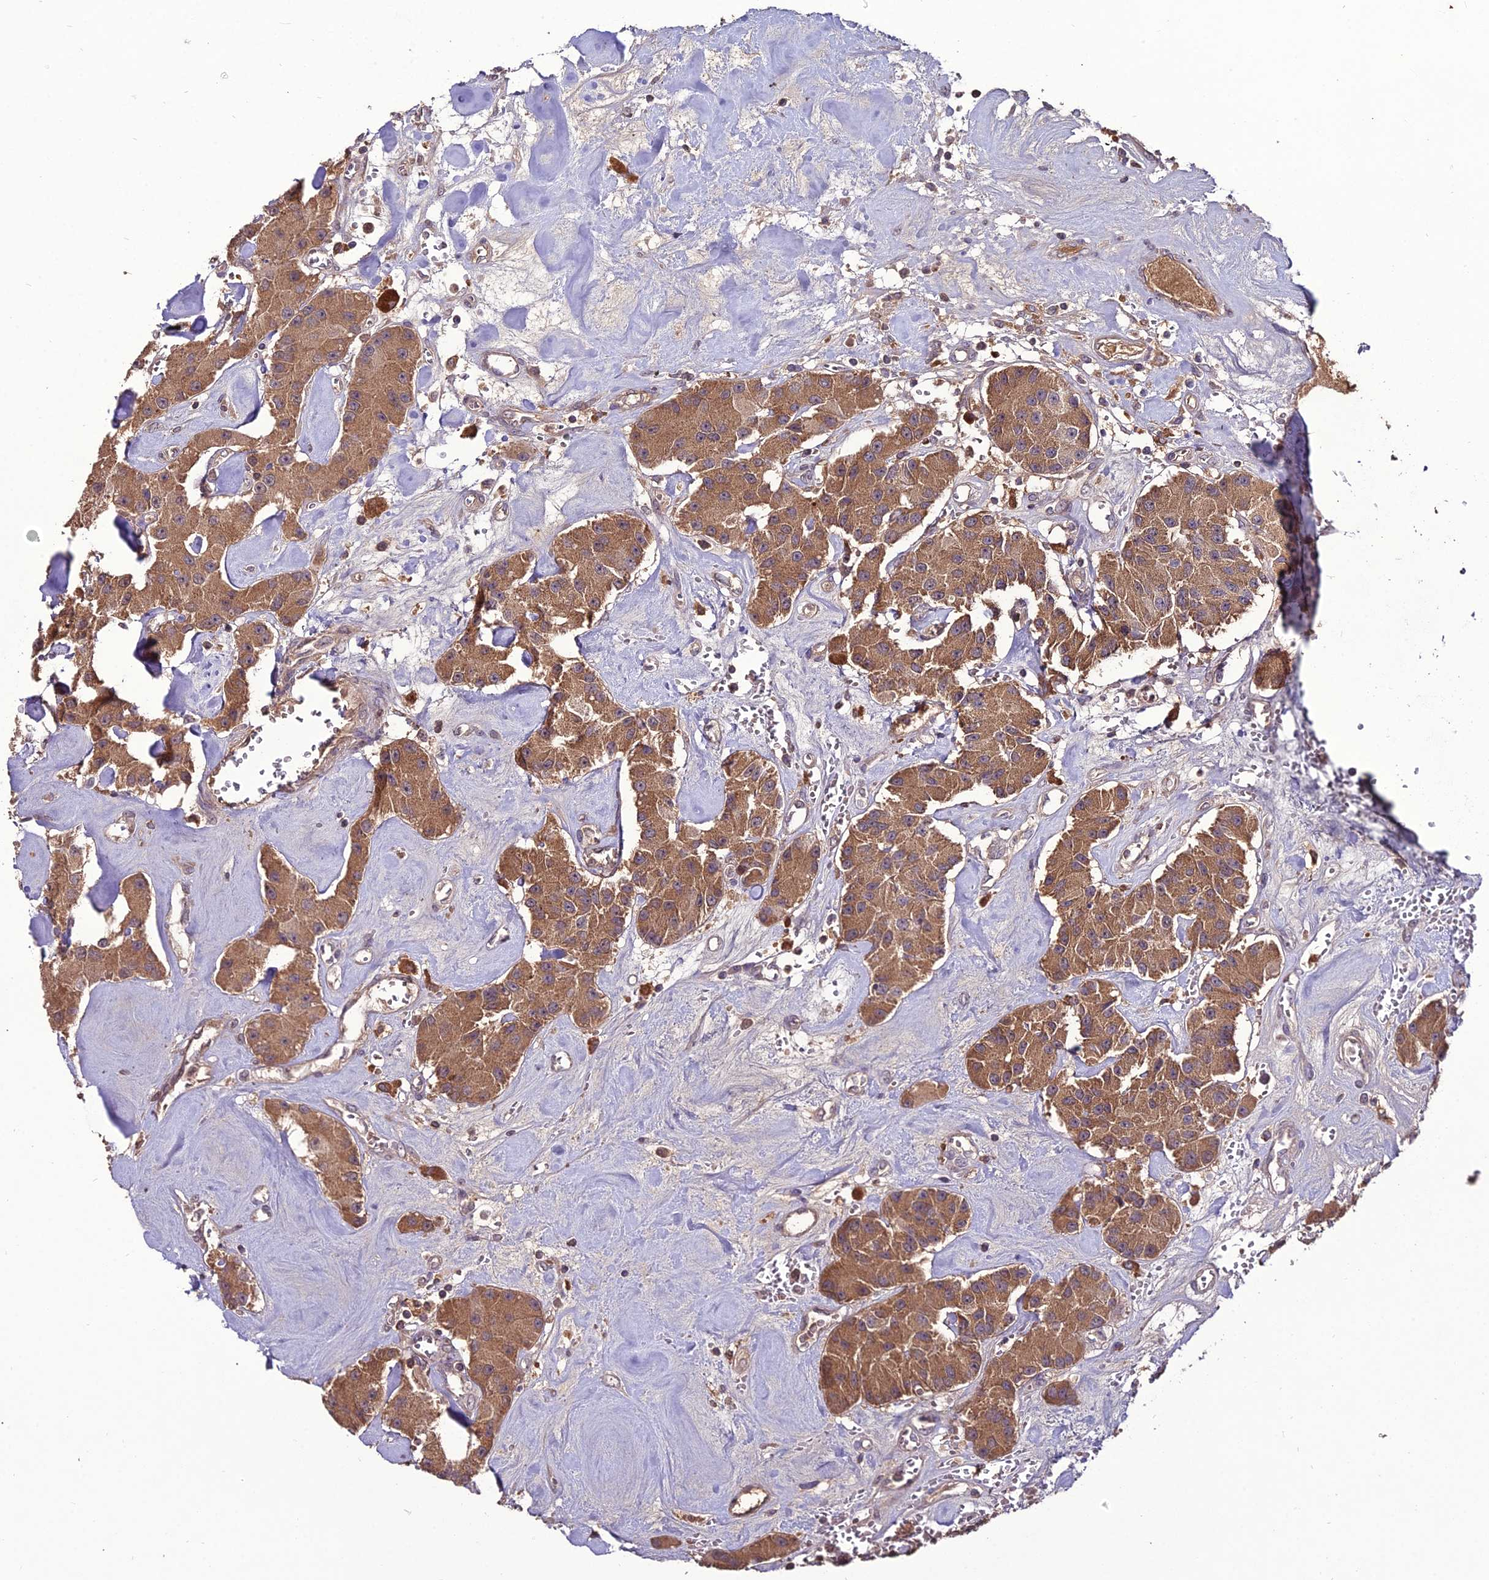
{"staining": {"intensity": "moderate", "quantity": ">75%", "location": "cytoplasmic/membranous"}, "tissue": "carcinoid", "cell_type": "Tumor cells", "image_type": "cancer", "snomed": [{"axis": "morphology", "description": "Carcinoid, malignant, NOS"}, {"axis": "topography", "description": "Pancreas"}], "caption": "A micrograph of malignant carcinoid stained for a protein exhibits moderate cytoplasmic/membranous brown staining in tumor cells.", "gene": "KCTD16", "patient": {"sex": "male", "age": 41}}